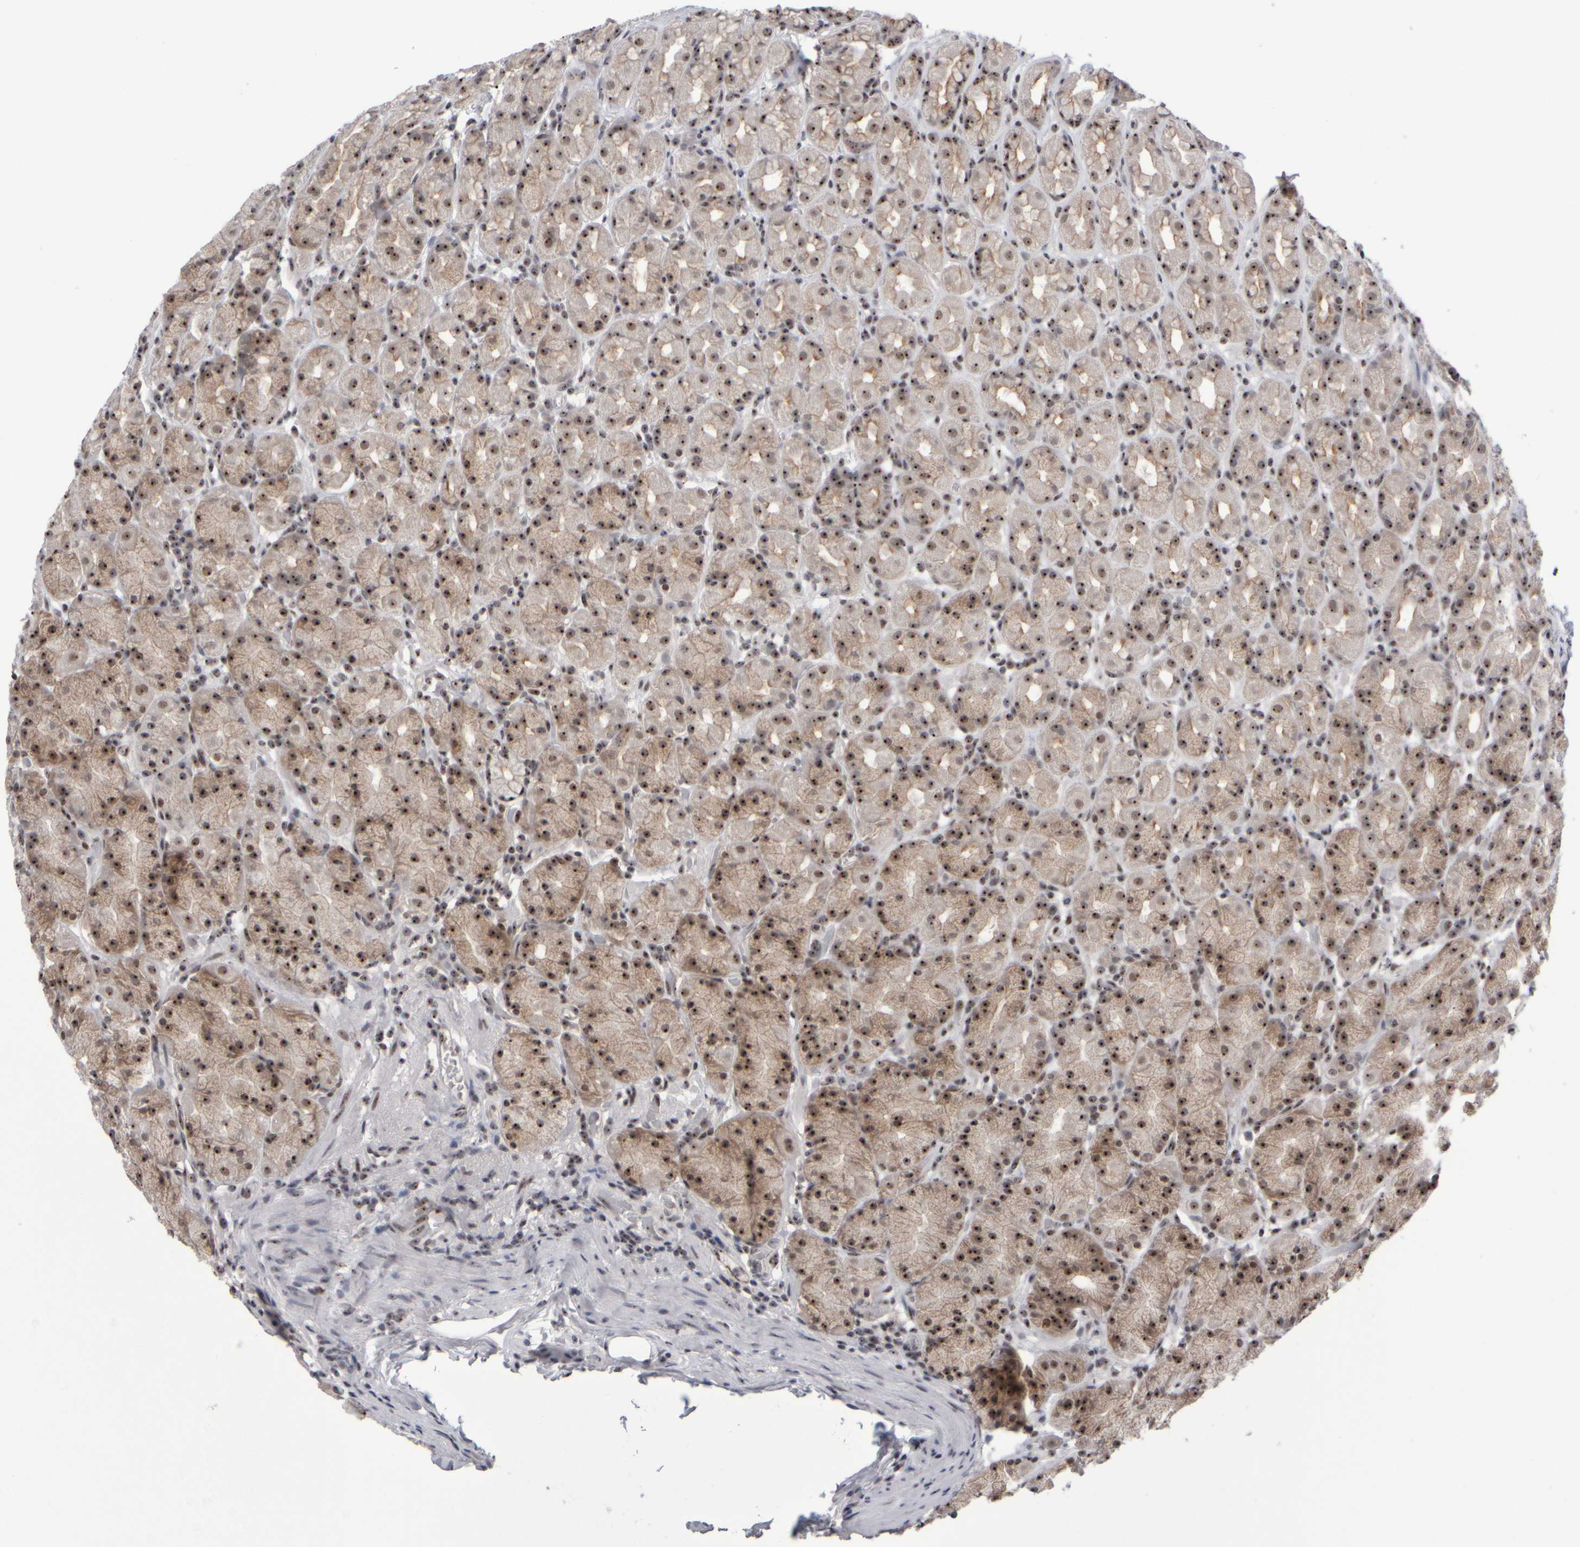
{"staining": {"intensity": "moderate", "quantity": ">75%", "location": "nuclear"}, "tissue": "stomach", "cell_type": "Glandular cells", "image_type": "normal", "snomed": [{"axis": "morphology", "description": "Normal tissue, NOS"}, {"axis": "topography", "description": "Stomach, upper"}], "caption": "A high-resolution photomicrograph shows immunohistochemistry staining of unremarkable stomach, which displays moderate nuclear expression in approximately >75% of glandular cells.", "gene": "SURF6", "patient": {"sex": "male", "age": 68}}